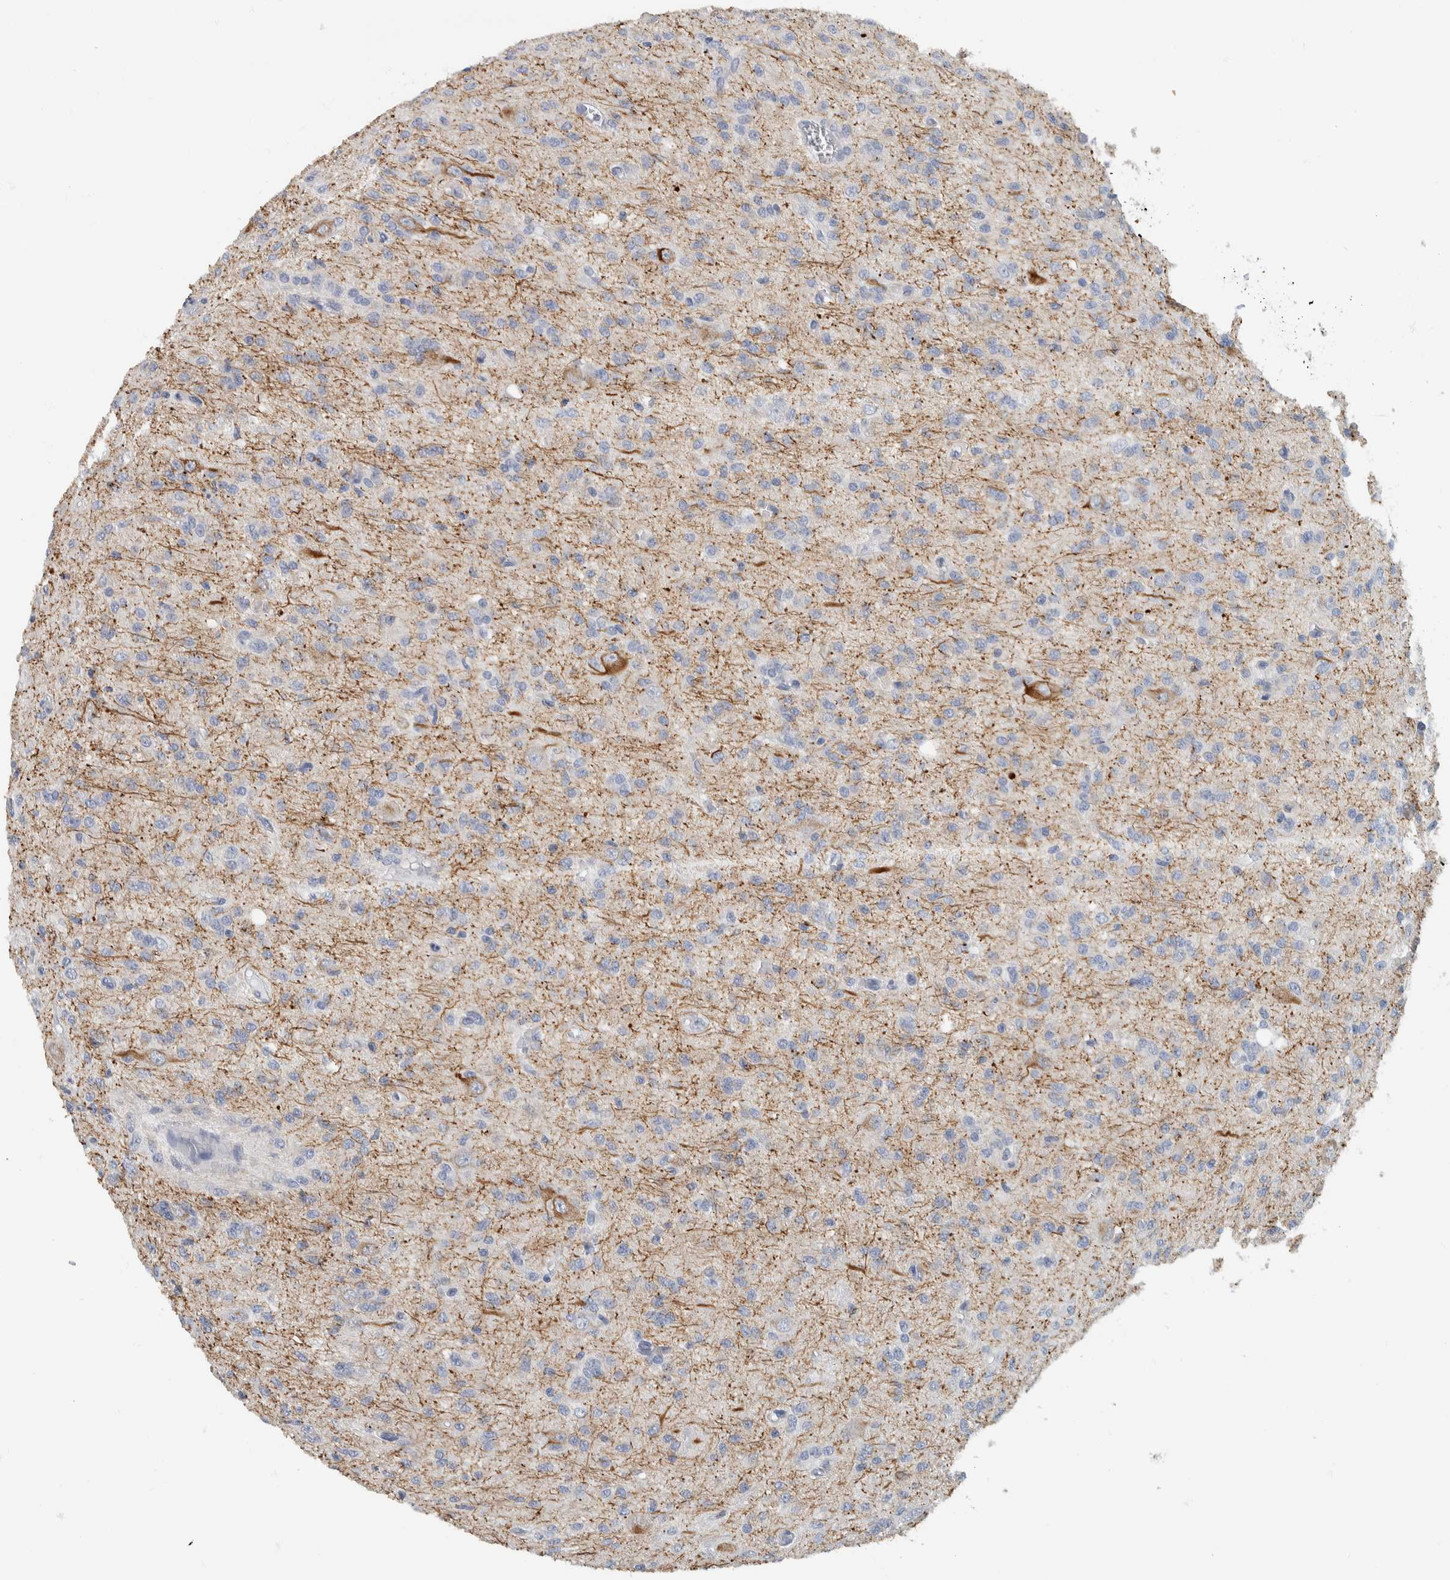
{"staining": {"intensity": "negative", "quantity": "none", "location": "none"}, "tissue": "glioma", "cell_type": "Tumor cells", "image_type": "cancer", "snomed": [{"axis": "morphology", "description": "Glioma, malignant, High grade"}, {"axis": "topography", "description": "Brain"}], "caption": "This micrograph is of glioma stained with immunohistochemistry (IHC) to label a protein in brown with the nuclei are counter-stained blue. There is no positivity in tumor cells. (Immunohistochemistry, brightfield microscopy, high magnification).", "gene": "NEFM", "patient": {"sex": "female", "age": 59}}